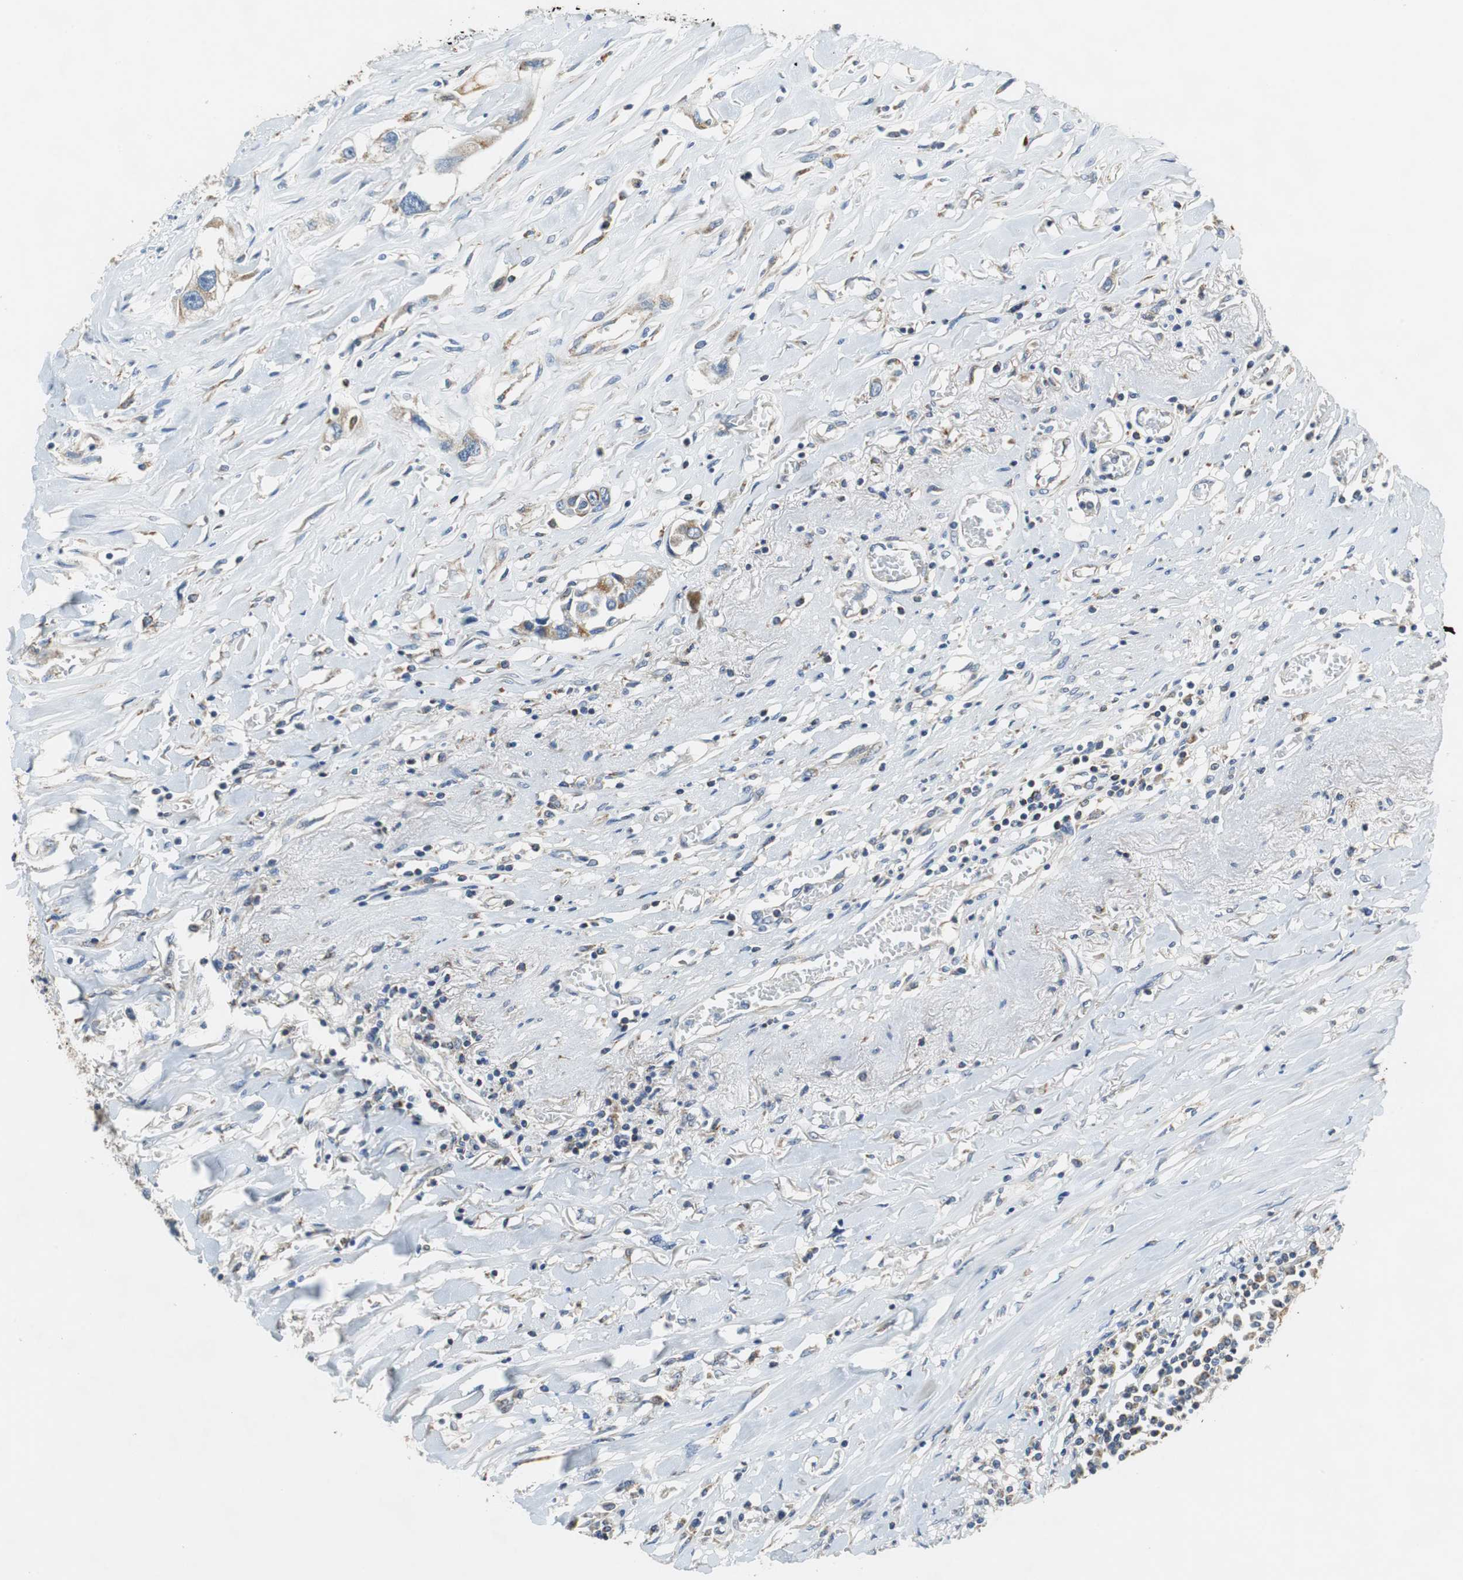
{"staining": {"intensity": "moderate", "quantity": ">75%", "location": "cytoplasmic/membranous"}, "tissue": "lung cancer", "cell_type": "Tumor cells", "image_type": "cancer", "snomed": [{"axis": "morphology", "description": "Squamous cell carcinoma, NOS"}, {"axis": "topography", "description": "Lung"}], "caption": "This is a micrograph of IHC staining of lung cancer, which shows moderate expression in the cytoplasmic/membranous of tumor cells.", "gene": "GSTK1", "patient": {"sex": "male", "age": 71}}